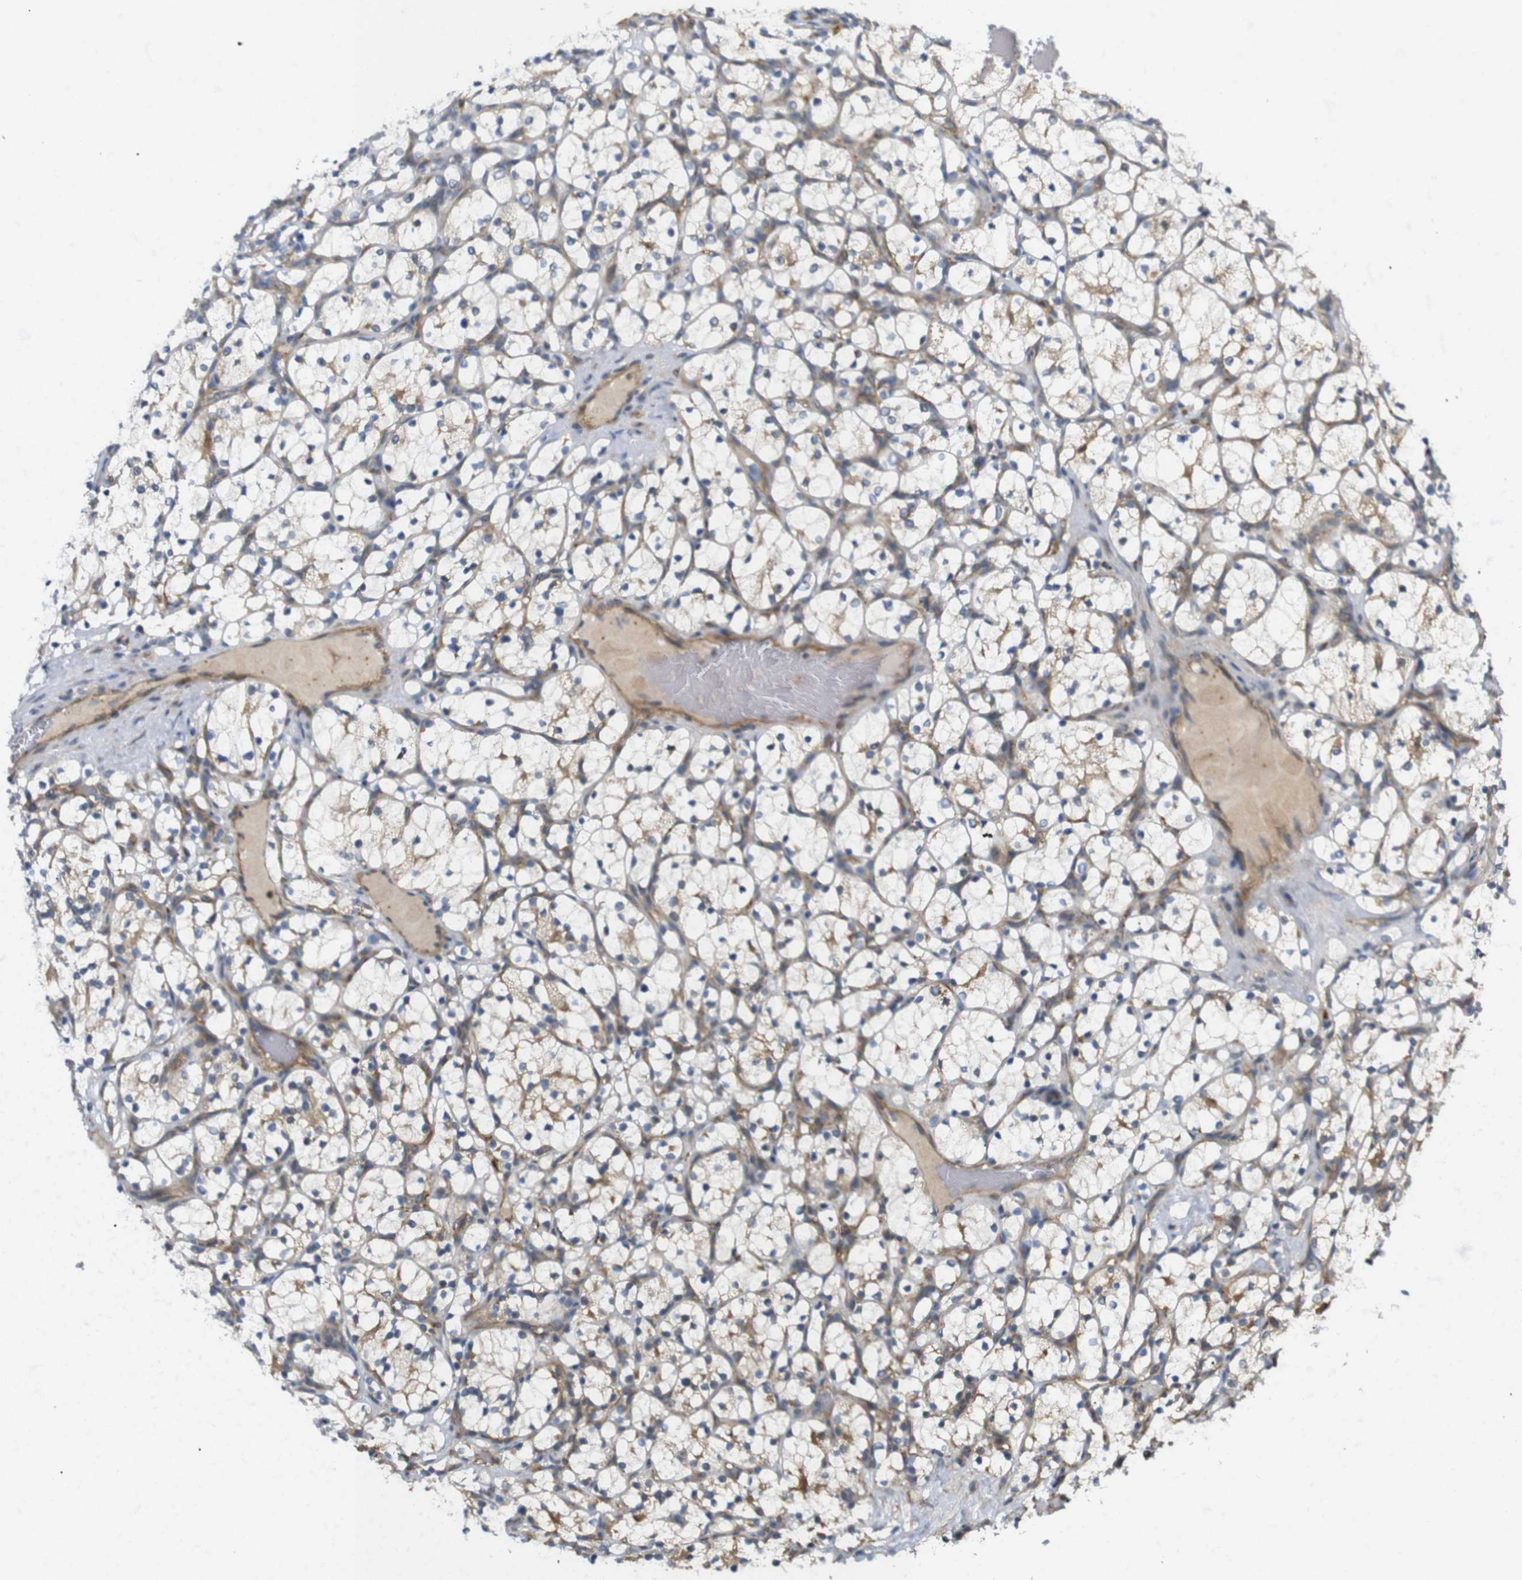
{"staining": {"intensity": "negative", "quantity": "none", "location": "none"}, "tissue": "renal cancer", "cell_type": "Tumor cells", "image_type": "cancer", "snomed": [{"axis": "morphology", "description": "Adenocarcinoma, NOS"}, {"axis": "topography", "description": "Kidney"}], "caption": "Renal cancer was stained to show a protein in brown. There is no significant positivity in tumor cells. (Brightfield microscopy of DAB immunohistochemistry (IHC) at high magnification).", "gene": "RPTOR", "patient": {"sex": "female", "age": 69}}